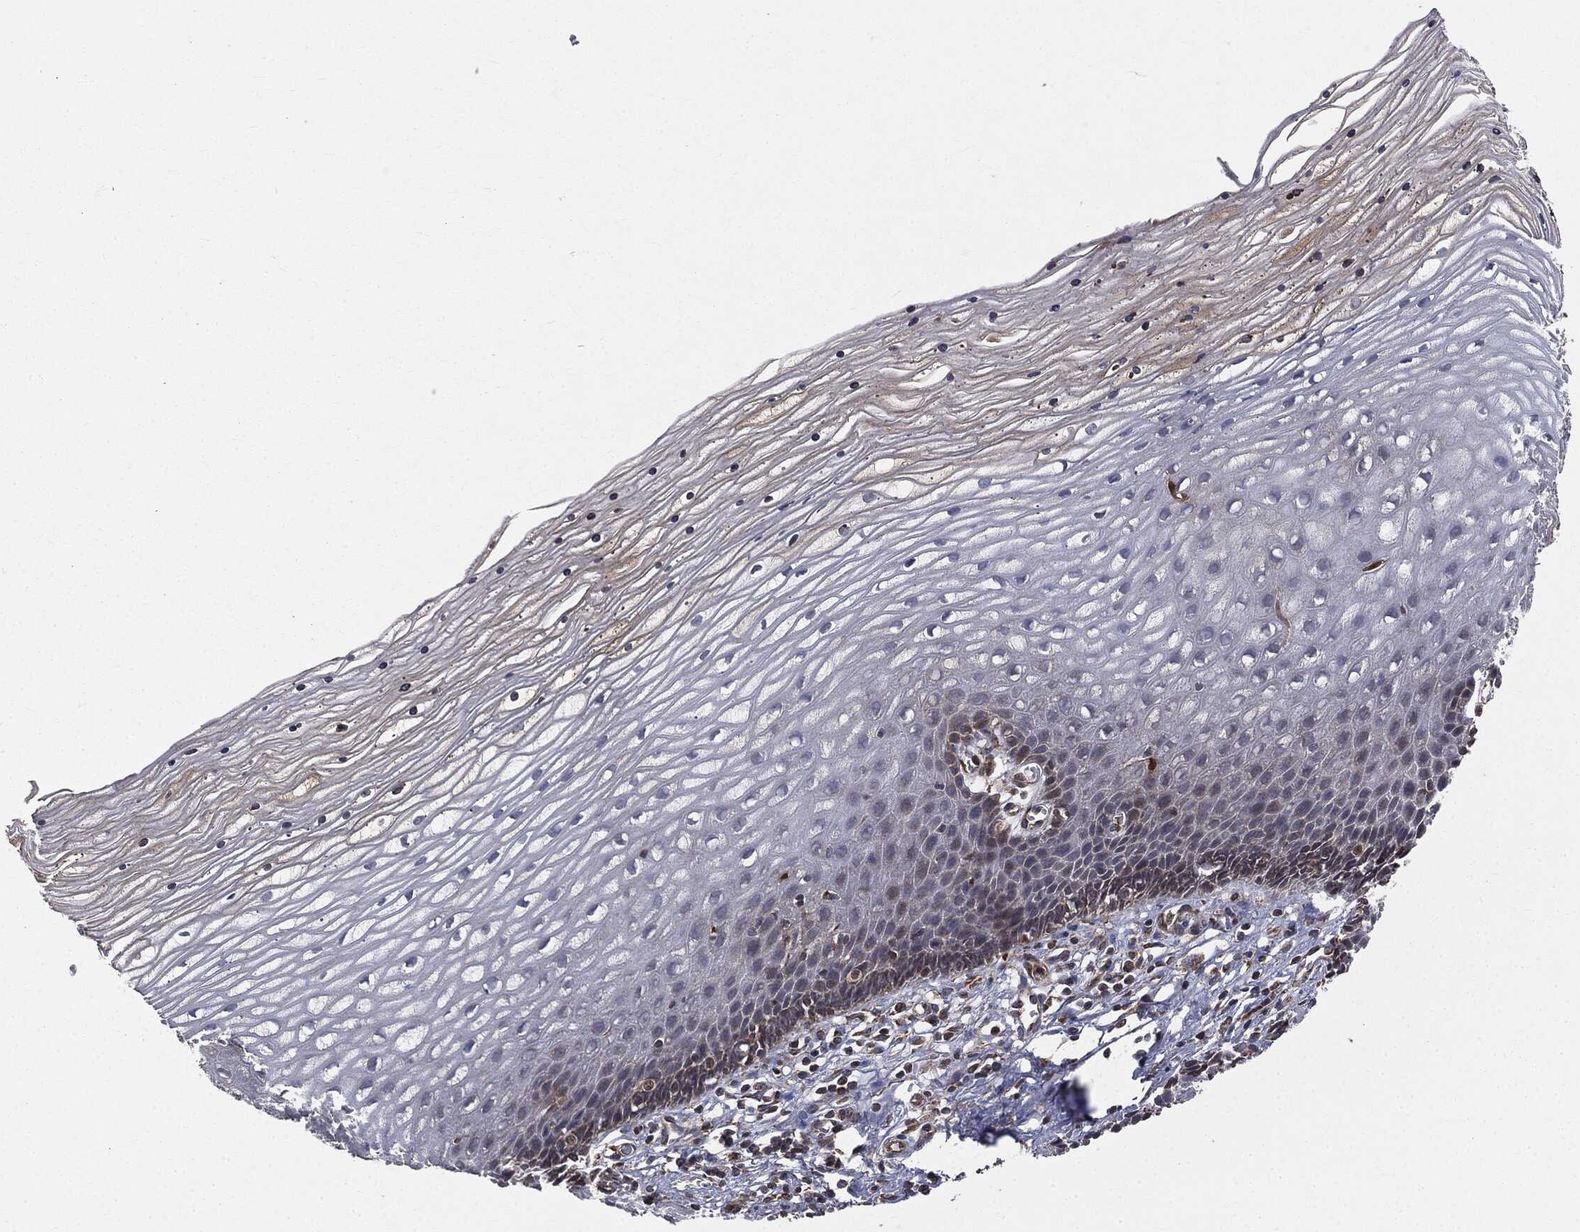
{"staining": {"intensity": "weak", "quantity": "<25%", "location": "cytoplasmic/membranous"}, "tissue": "cervix", "cell_type": "Glandular cells", "image_type": "normal", "snomed": [{"axis": "morphology", "description": "Normal tissue, NOS"}, {"axis": "topography", "description": "Cervix"}], "caption": "This is a photomicrograph of immunohistochemistry staining of unremarkable cervix, which shows no expression in glandular cells. (DAB immunohistochemistry visualized using brightfield microscopy, high magnification).", "gene": "PLOD3", "patient": {"sex": "female", "age": 35}}